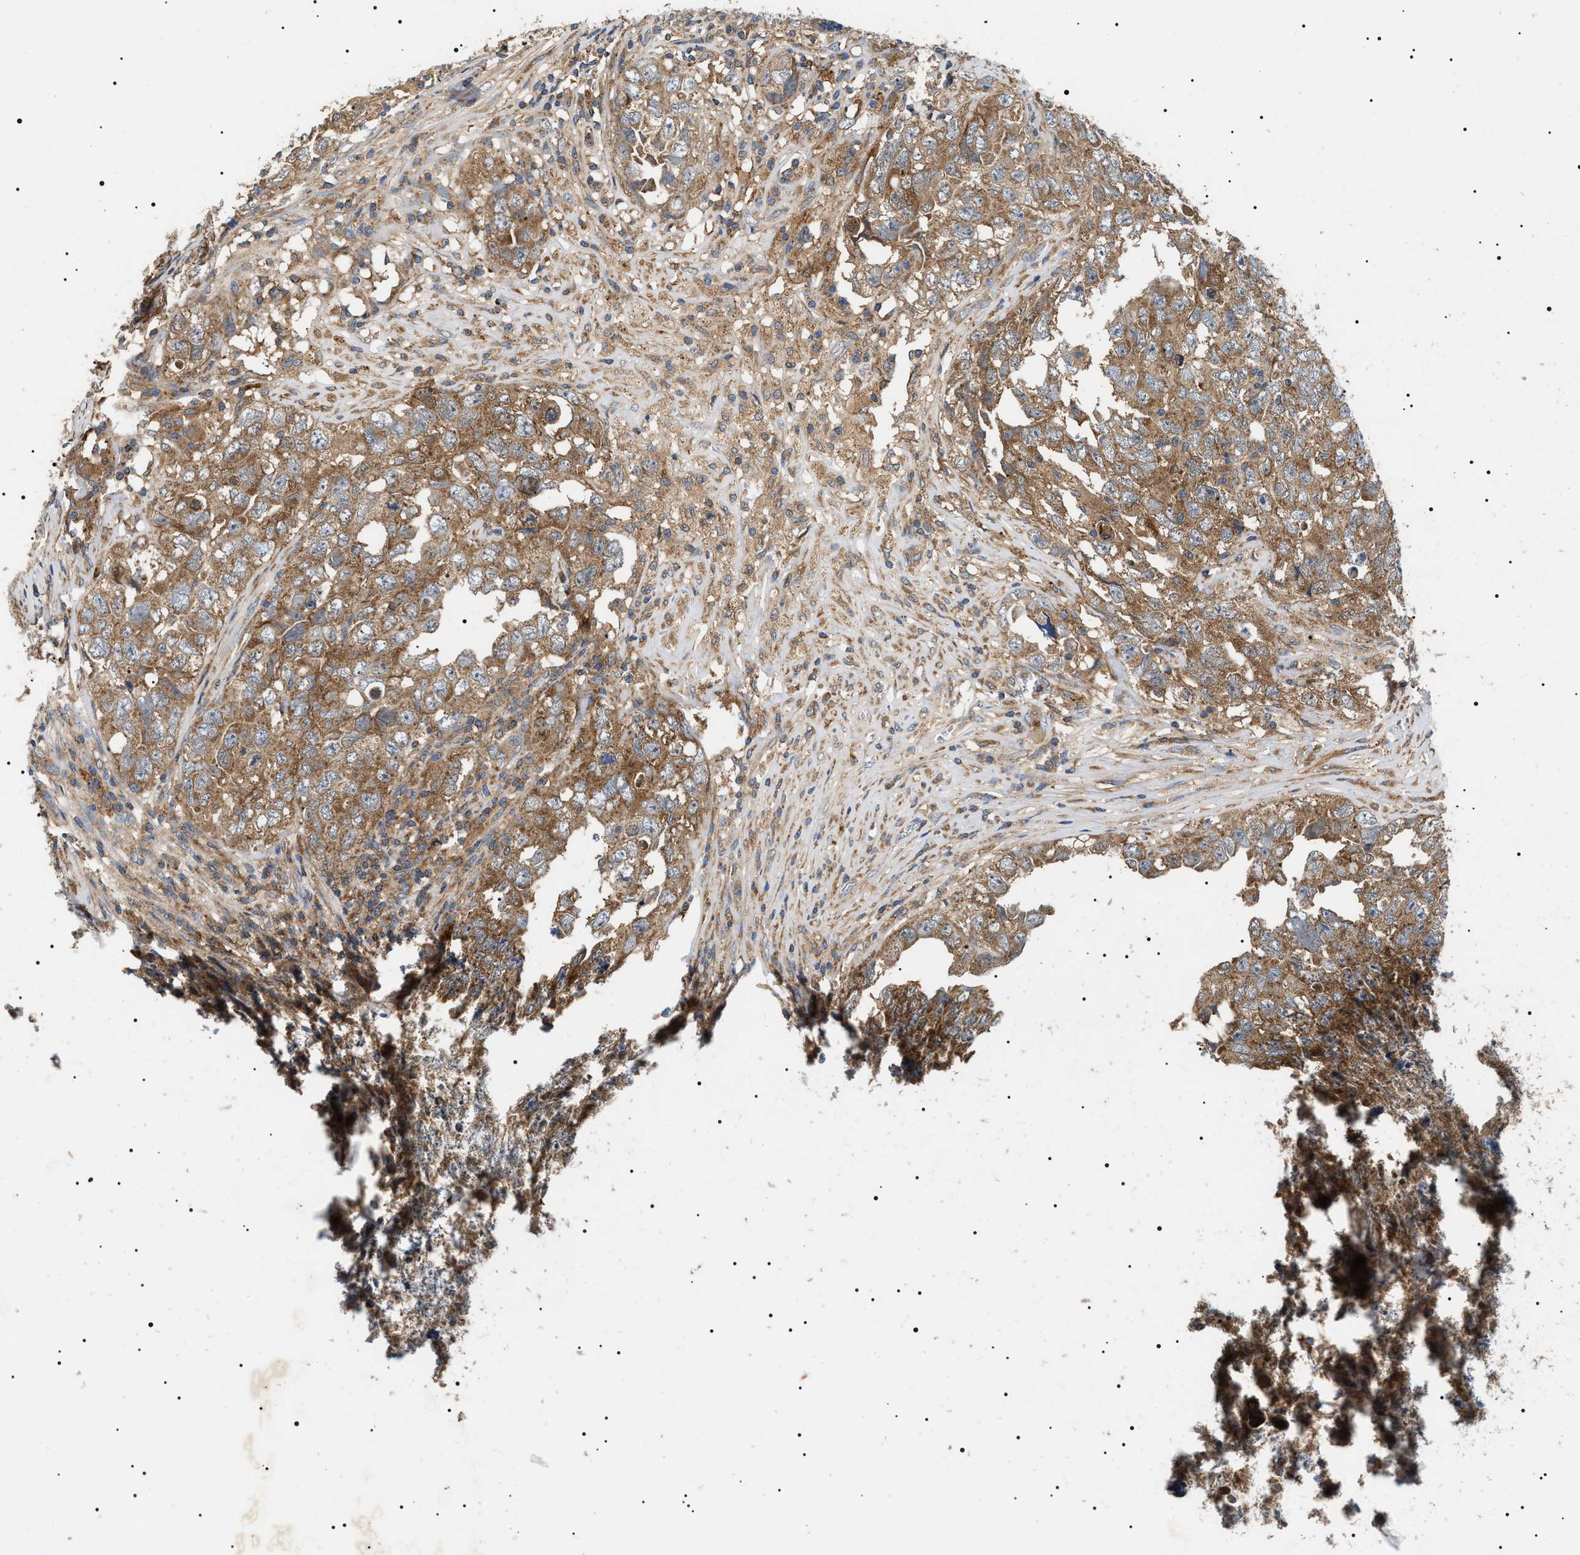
{"staining": {"intensity": "moderate", "quantity": ">75%", "location": "cytoplasmic/membranous"}, "tissue": "testis cancer", "cell_type": "Tumor cells", "image_type": "cancer", "snomed": [{"axis": "morphology", "description": "Seminoma, NOS"}, {"axis": "morphology", "description": "Carcinoma, Embryonal, NOS"}, {"axis": "topography", "description": "Testis"}], "caption": "Immunohistochemistry (DAB (3,3'-diaminobenzidine)) staining of human testis seminoma shows moderate cytoplasmic/membranous protein positivity in about >75% of tumor cells.", "gene": "OXSM", "patient": {"sex": "male", "age": 43}}